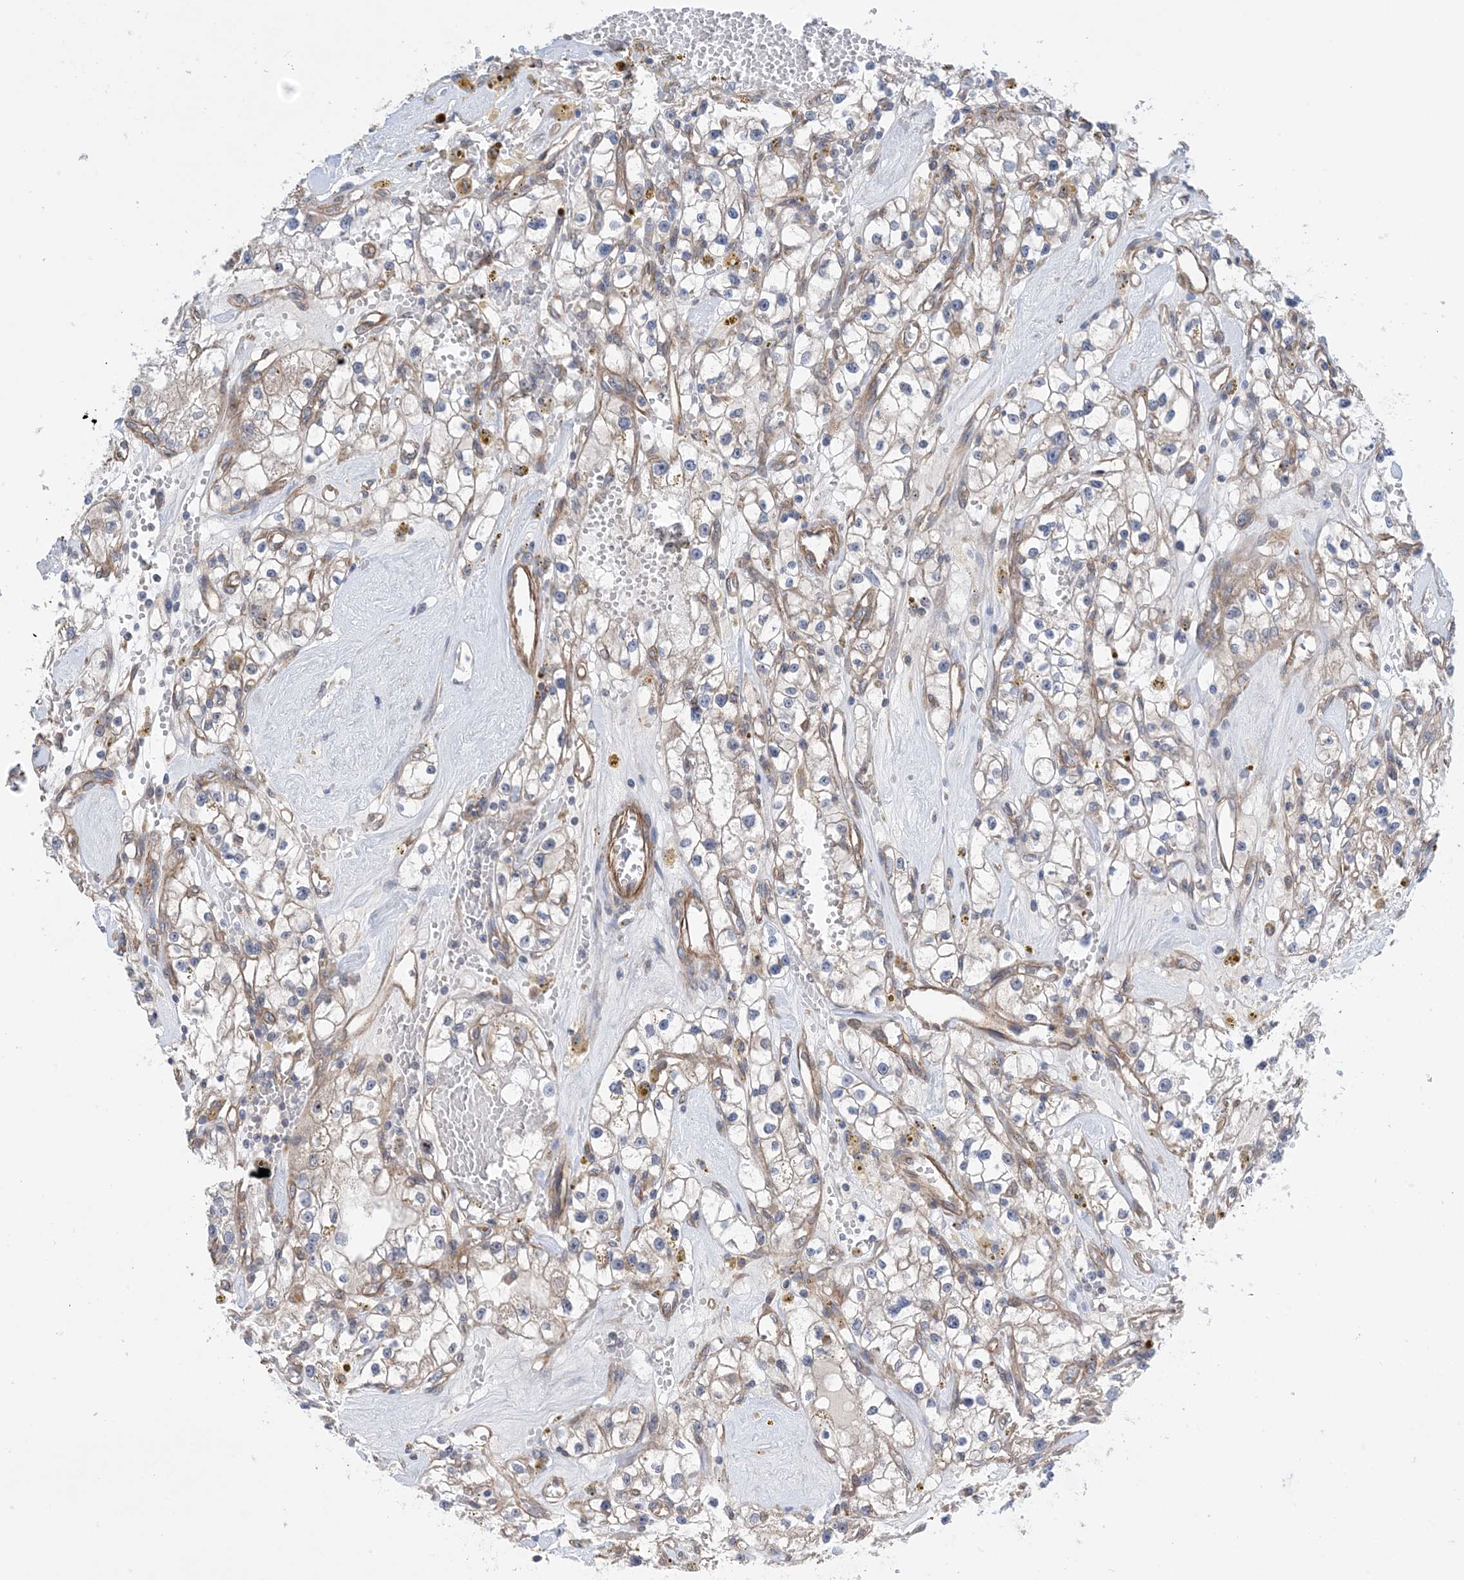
{"staining": {"intensity": "weak", "quantity": "<25%", "location": "cytoplasmic/membranous"}, "tissue": "renal cancer", "cell_type": "Tumor cells", "image_type": "cancer", "snomed": [{"axis": "morphology", "description": "Adenocarcinoma, NOS"}, {"axis": "topography", "description": "Kidney"}], "caption": "Immunohistochemical staining of human renal adenocarcinoma demonstrates no significant expression in tumor cells.", "gene": "EHBP1", "patient": {"sex": "male", "age": 56}}